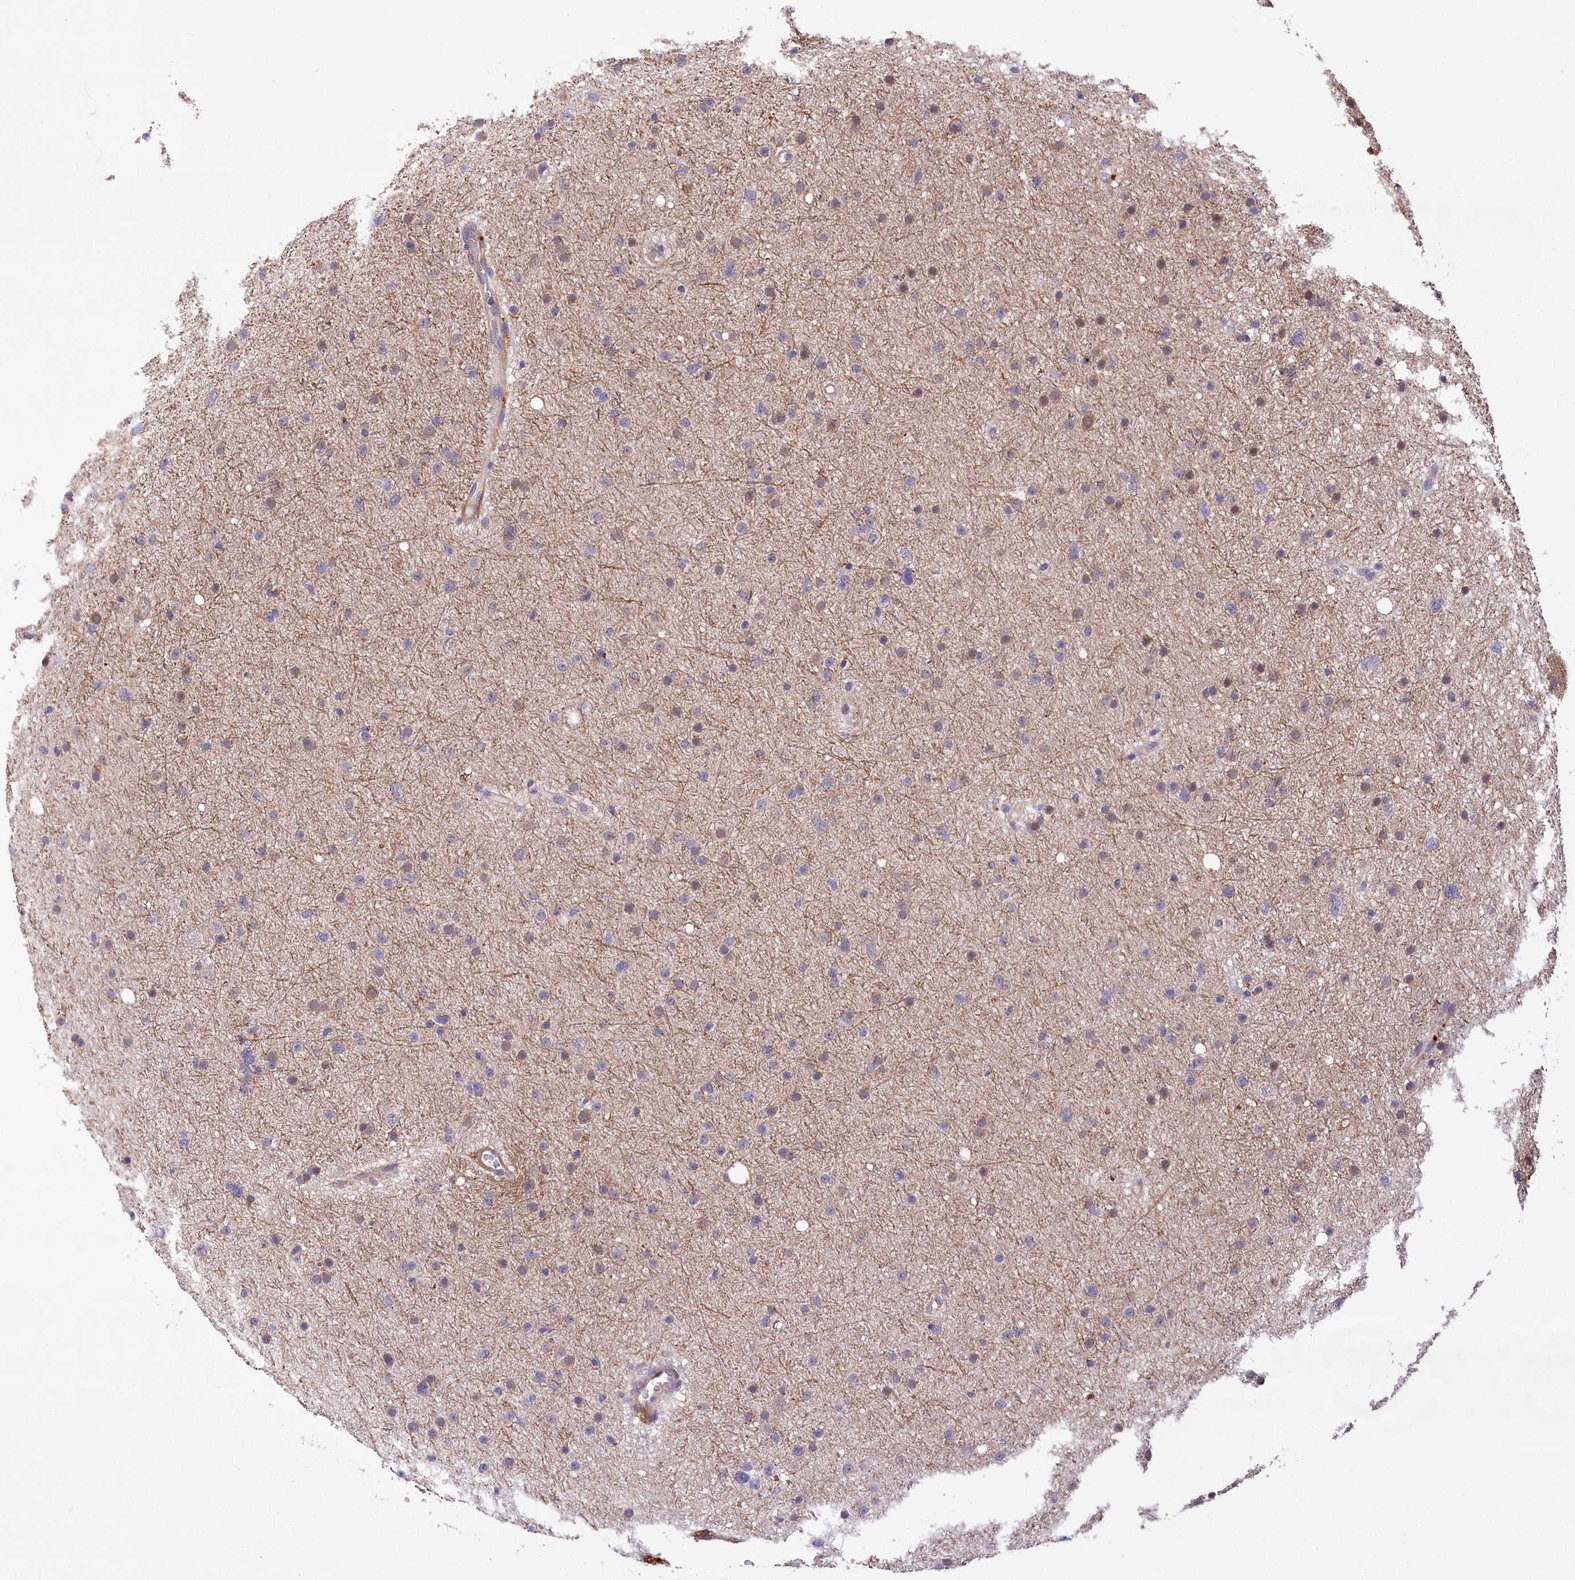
{"staining": {"intensity": "negative", "quantity": "none", "location": "none"}, "tissue": "glioma", "cell_type": "Tumor cells", "image_type": "cancer", "snomed": [{"axis": "morphology", "description": "Glioma, malignant, Low grade"}, {"axis": "topography", "description": "Cerebral cortex"}], "caption": "Human low-grade glioma (malignant) stained for a protein using IHC demonstrates no staining in tumor cells.", "gene": "DPP3", "patient": {"sex": "female", "age": 39}}